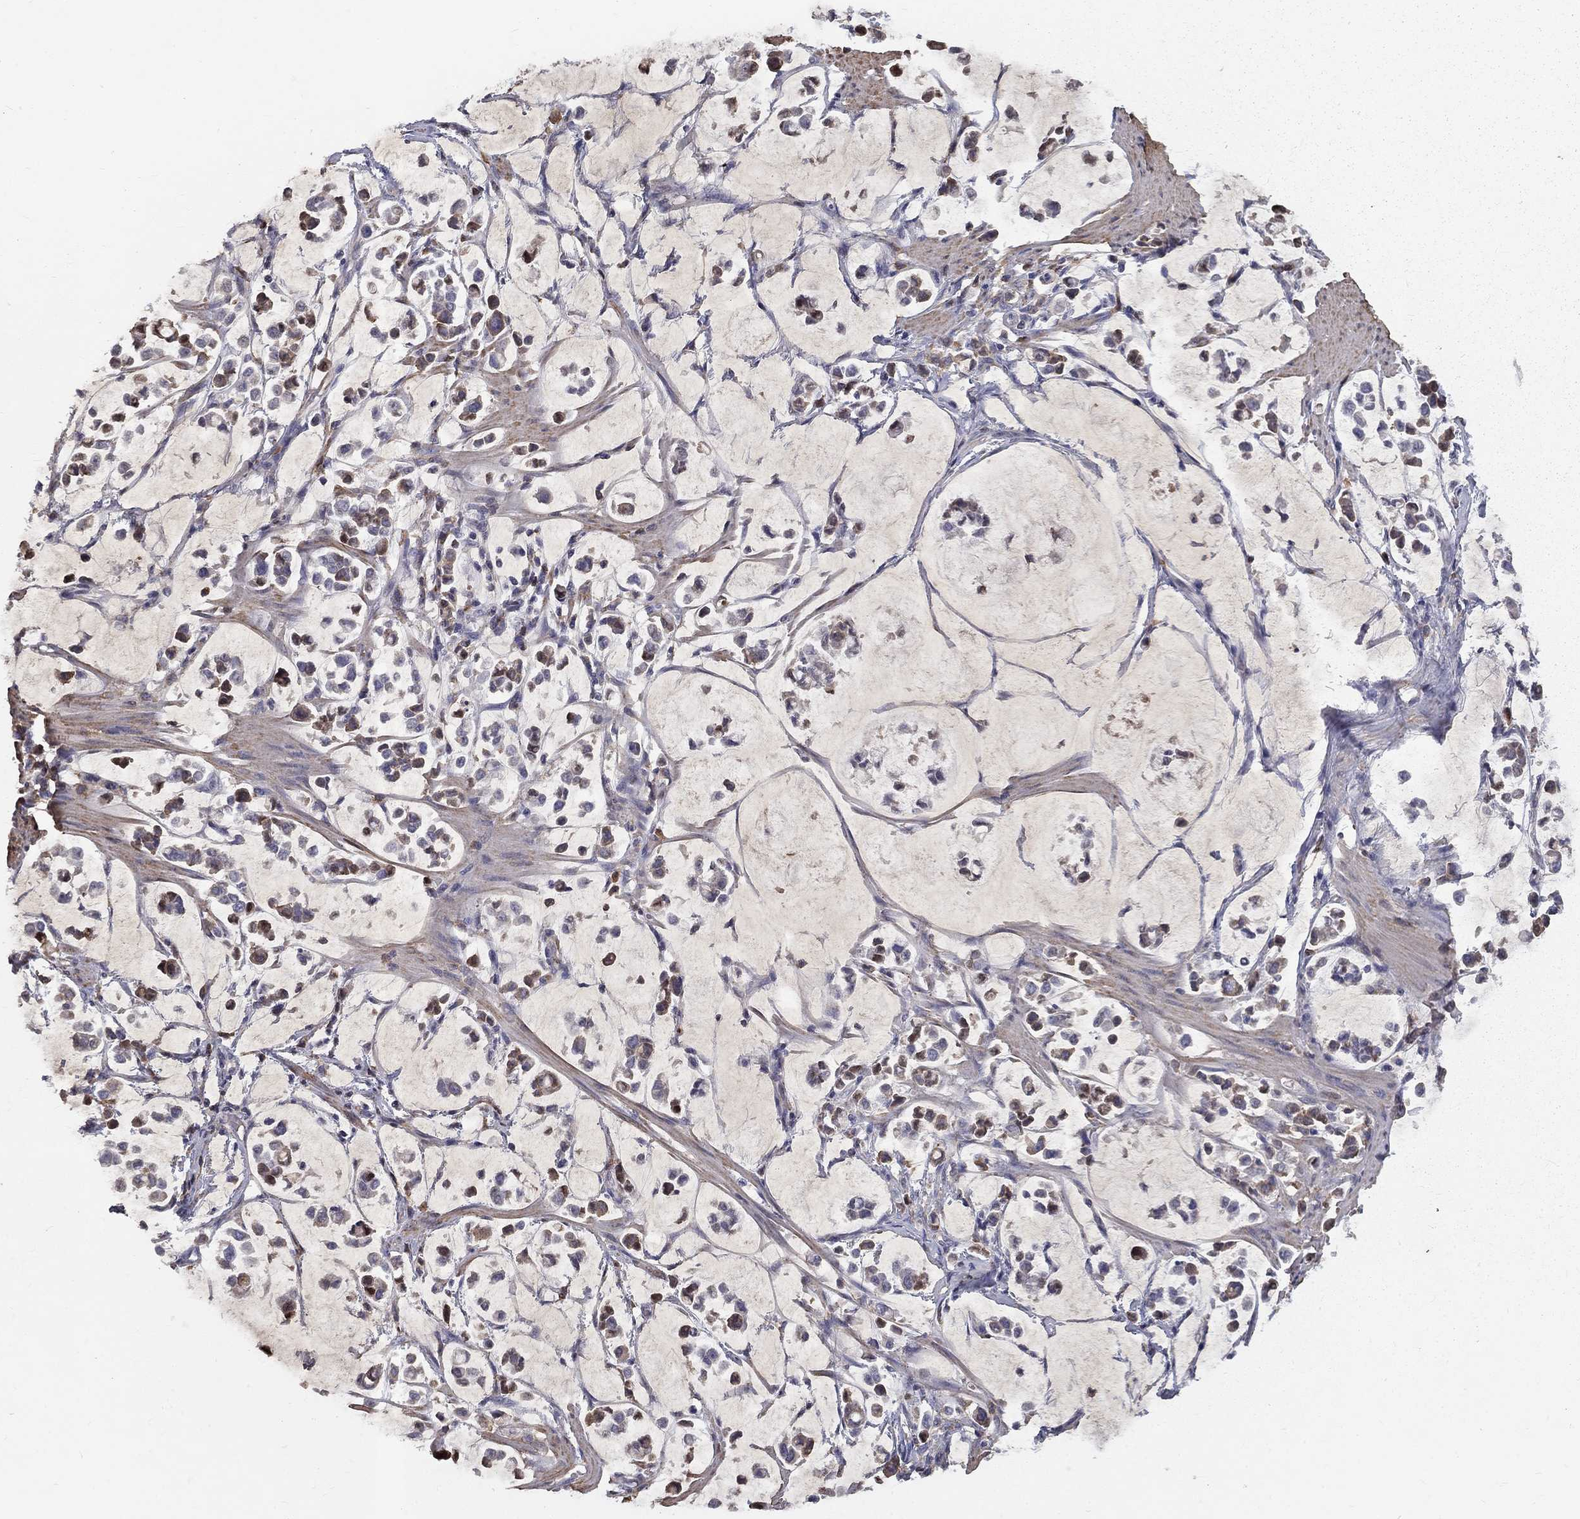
{"staining": {"intensity": "moderate", "quantity": "<25%", "location": "cytoplasmic/membranous"}, "tissue": "stomach cancer", "cell_type": "Tumor cells", "image_type": "cancer", "snomed": [{"axis": "morphology", "description": "Adenocarcinoma, NOS"}, {"axis": "topography", "description": "Stomach"}], "caption": "Stomach cancer was stained to show a protein in brown. There is low levels of moderate cytoplasmic/membranous staining in about <25% of tumor cells.", "gene": "EPDR1", "patient": {"sex": "male", "age": 82}}